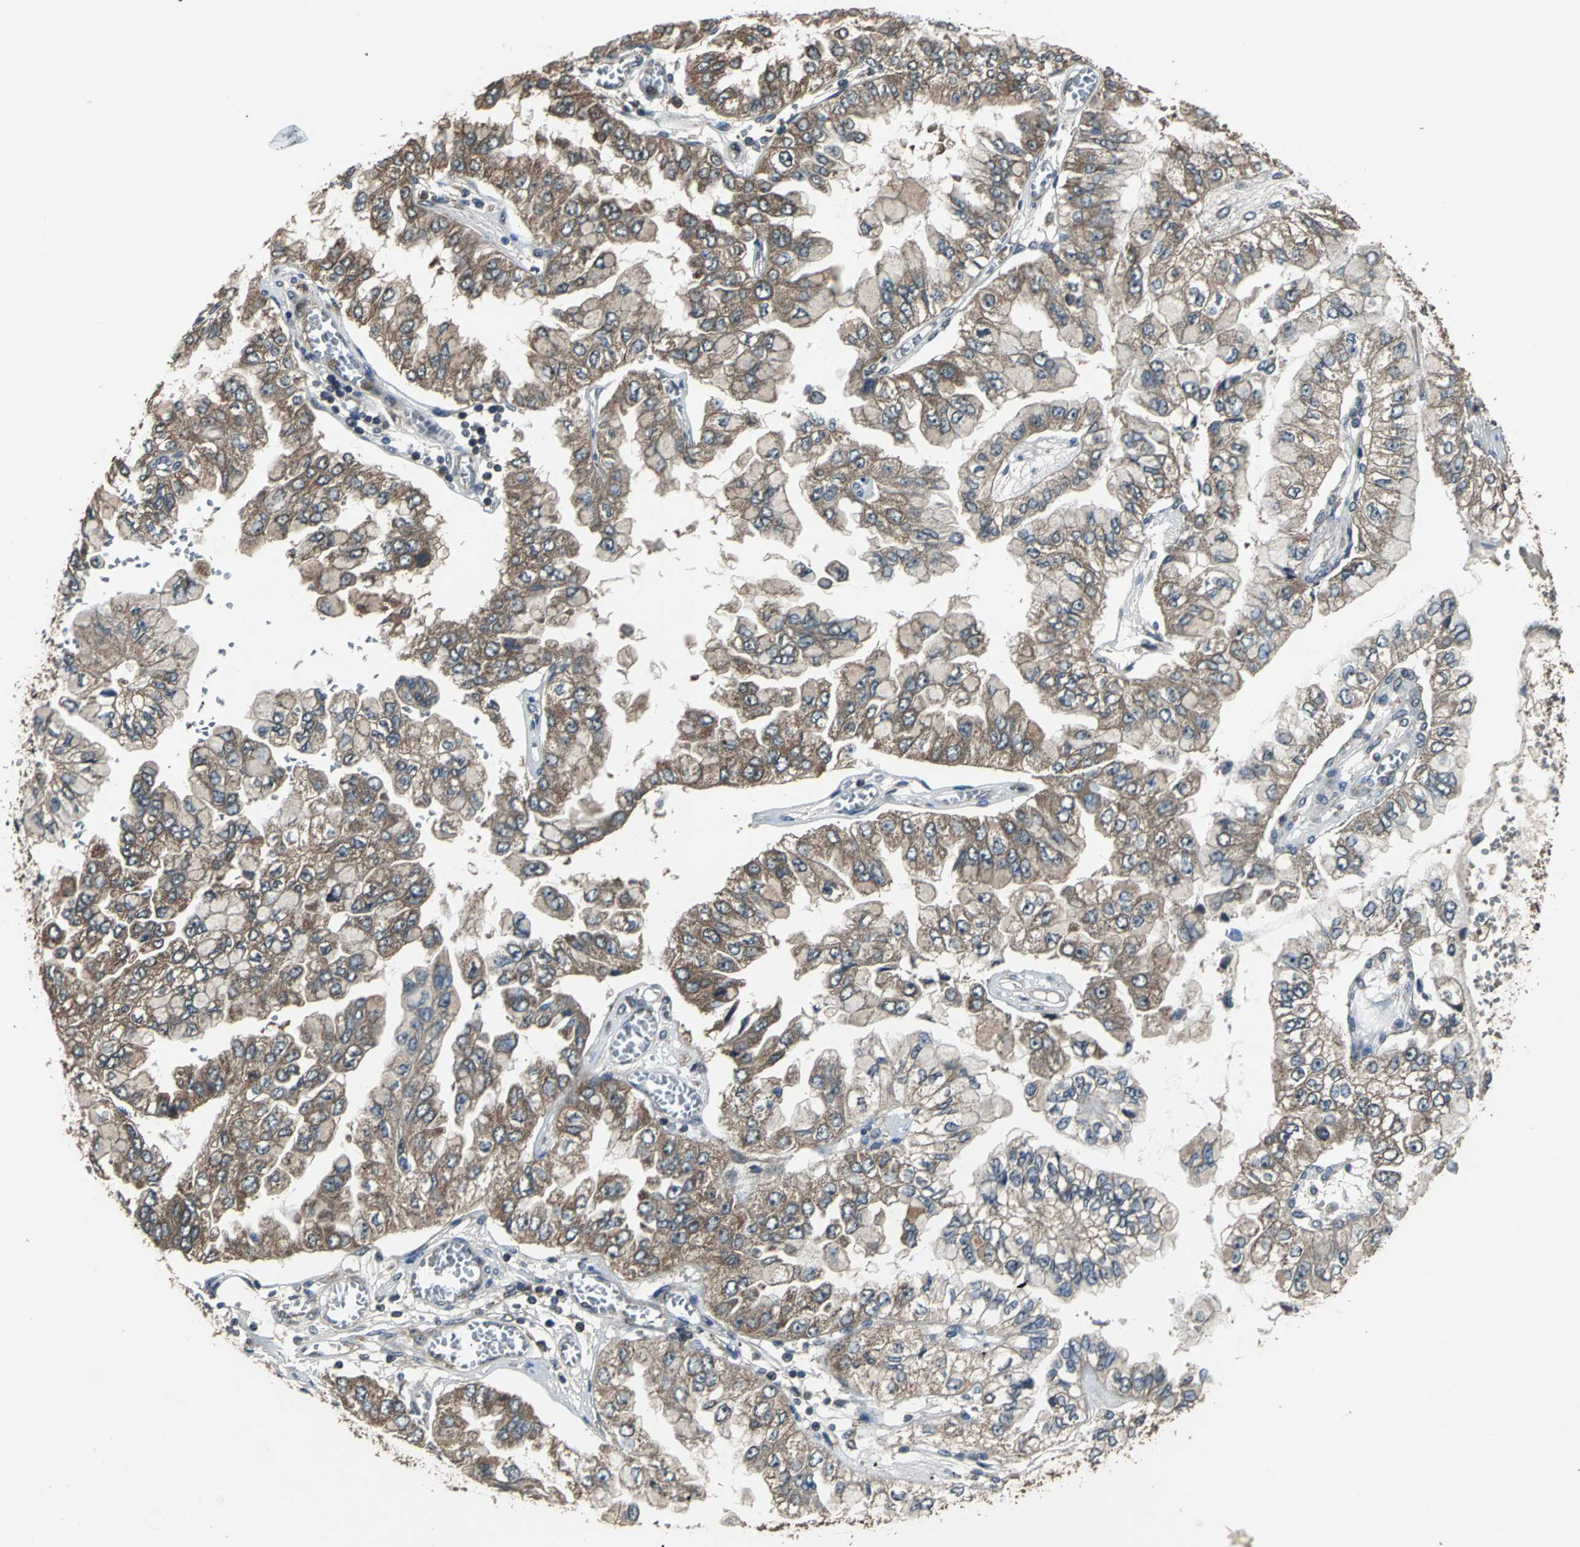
{"staining": {"intensity": "strong", "quantity": ">75%", "location": "cytoplasmic/membranous"}, "tissue": "liver cancer", "cell_type": "Tumor cells", "image_type": "cancer", "snomed": [{"axis": "morphology", "description": "Cholangiocarcinoma"}, {"axis": "topography", "description": "Liver"}], "caption": "Immunohistochemical staining of liver cholangiocarcinoma shows high levels of strong cytoplasmic/membranous positivity in approximately >75% of tumor cells.", "gene": "ZNF608", "patient": {"sex": "female", "age": 79}}